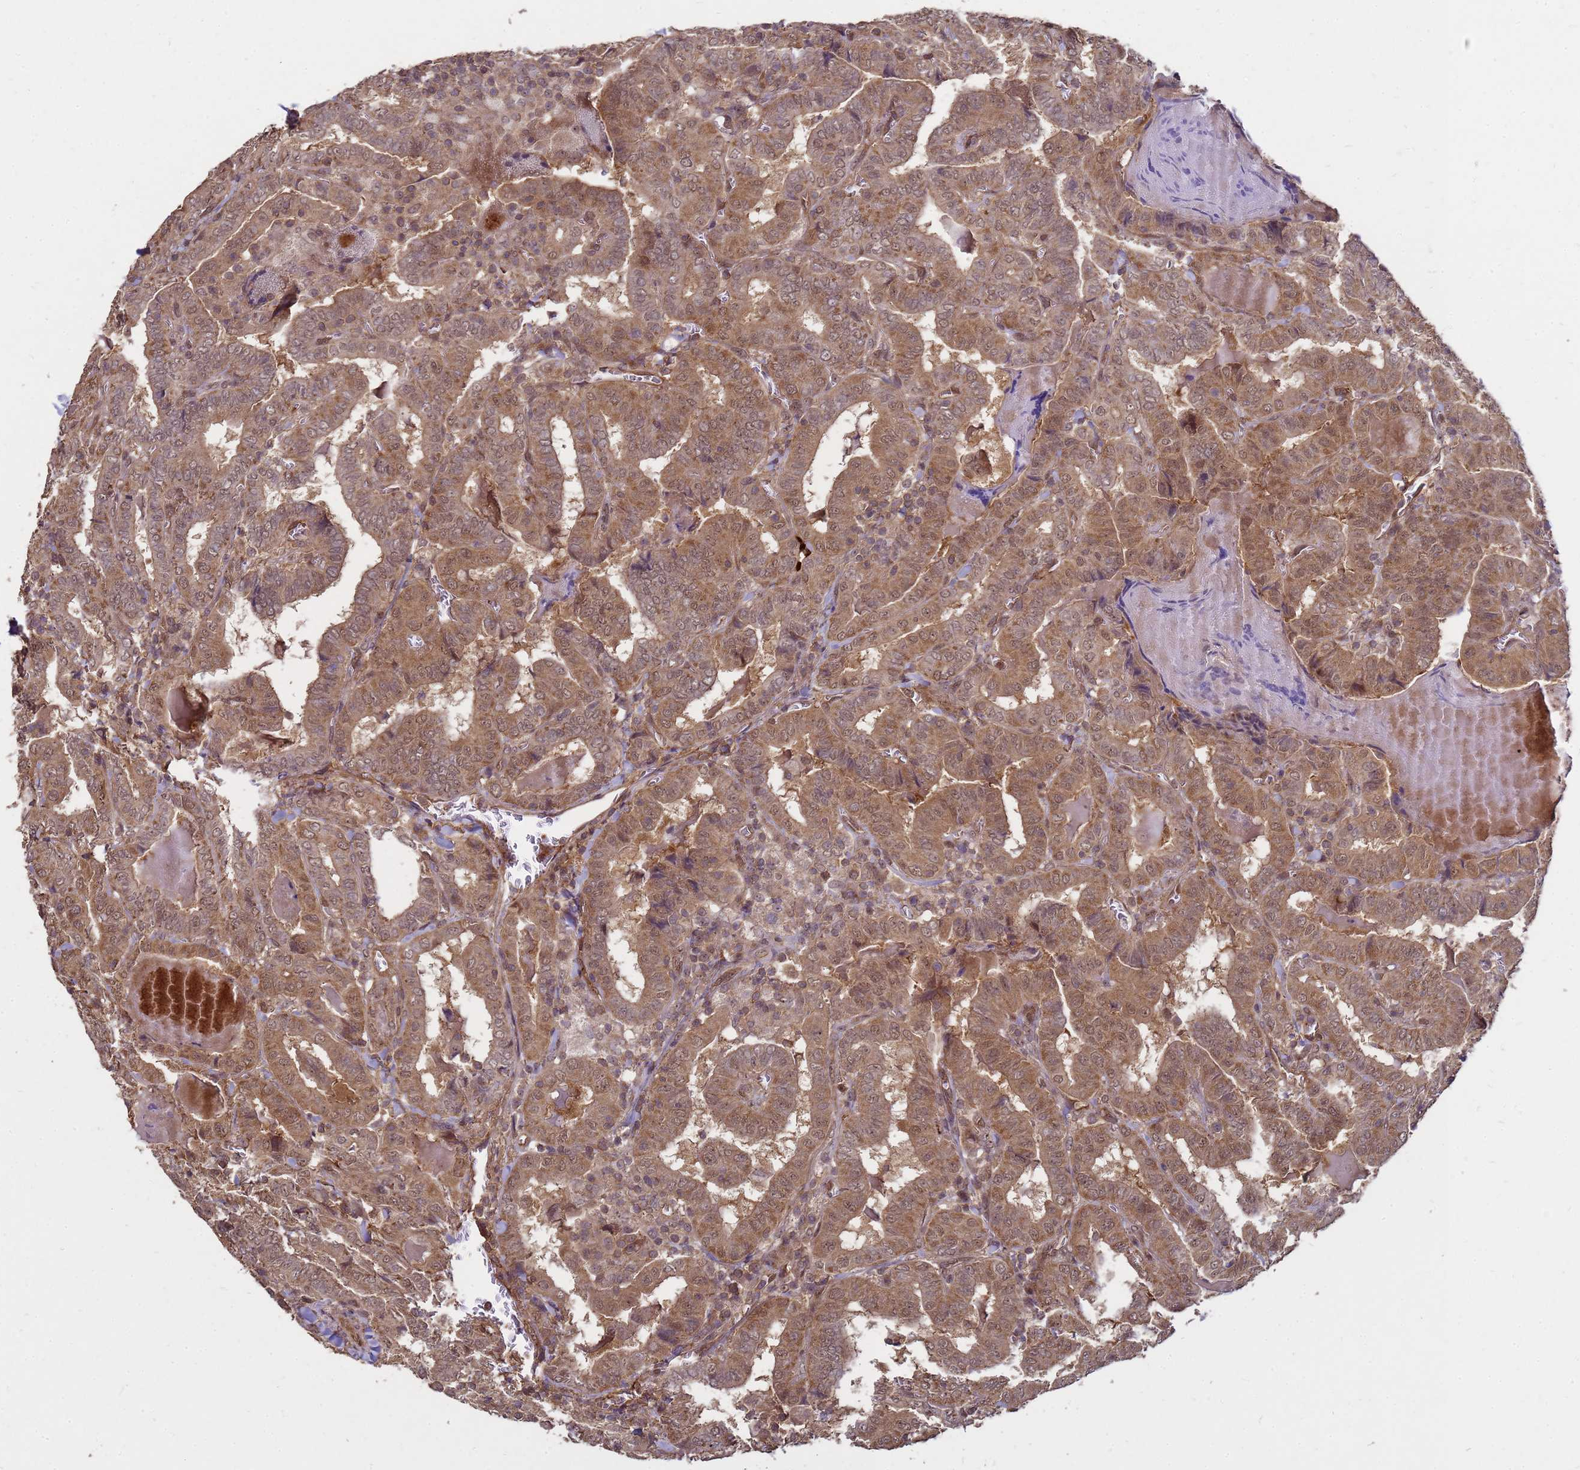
{"staining": {"intensity": "moderate", "quantity": ">75%", "location": "cytoplasmic/membranous,nuclear"}, "tissue": "thyroid cancer", "cell_type": "Tumor cells", "image_type": "cancer", "snomed": [{"axis": "morphology", "description": "Papillary adenocarcinoma, NOS"}, {"axis": "topography", "description": "Thyroid gland"}], "caption": "The immunohistochemical stain labels moderate cytoplasmic/membranous and nuclear expression in tumor cells of papillary adenocarcinoma (thyroid) tissue.", "gene": "CRBN", "patient": {"sex": "female", "age": 72}}